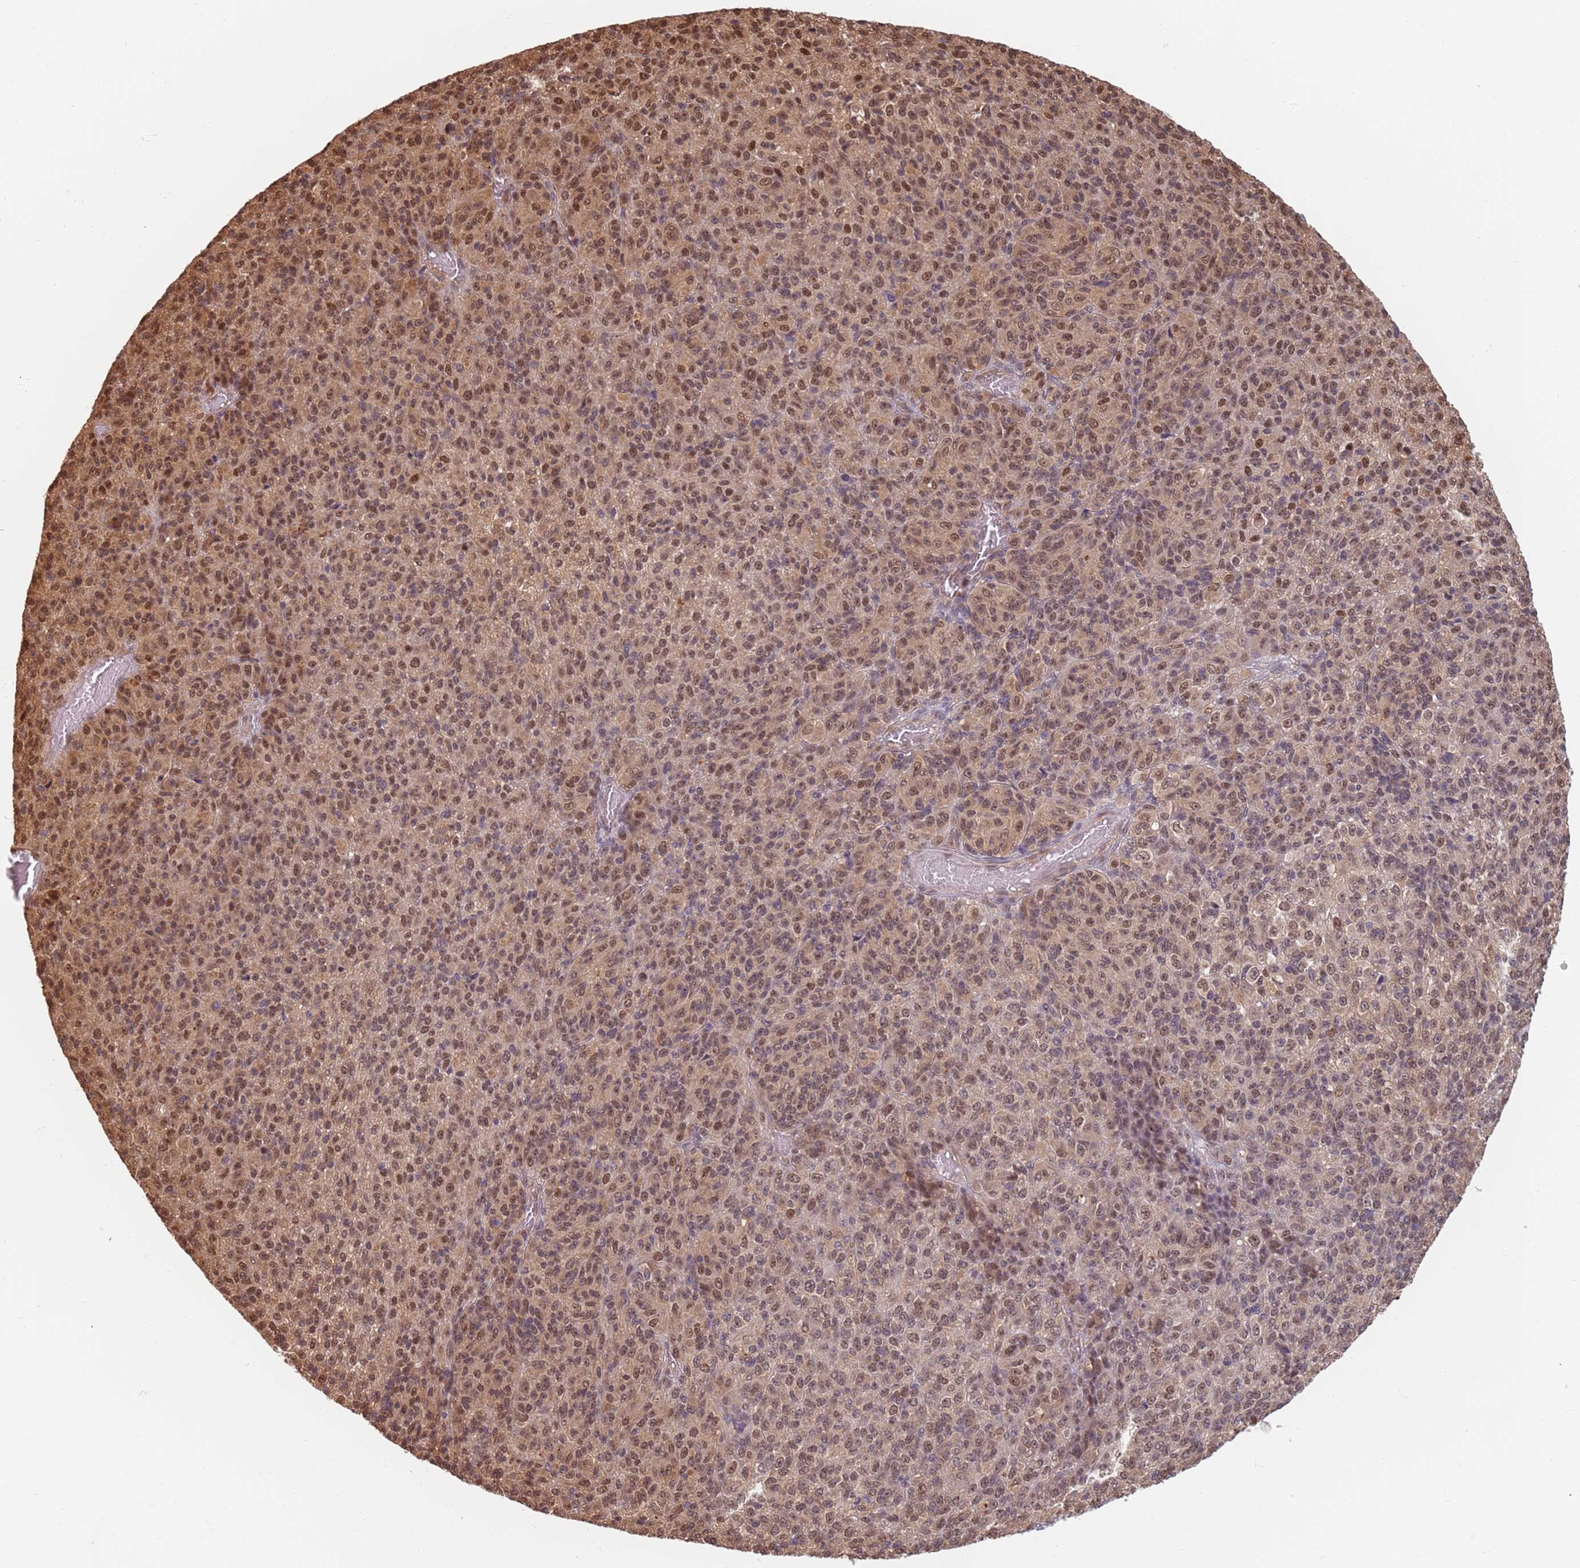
{"staining": {"intensity": "moderate", "quantity": ">75%", "location": "cytoplasmic/membranous,nuclear"}, "tissue": "melanoma", "cell_type": "Tumor cells", "image_type": "cancer", "snomed": [{"axis": "morphology", "description": "Malignant melanoma, Metastatic site"}, {"axis": "topography", "description": "Brain"}], "caption": "Malignant melanoma (metastatic site) tissue reveals moderate cytoplasmic/membranous and nuclear positivity in about >75% of tumor cells, visualized by immunohistochemistry. (brown staining indicates protein expression, while blue staining denotes nuclei).", "gene": "PLSCR5", "patient": {"sex": "female", "age": 56}}